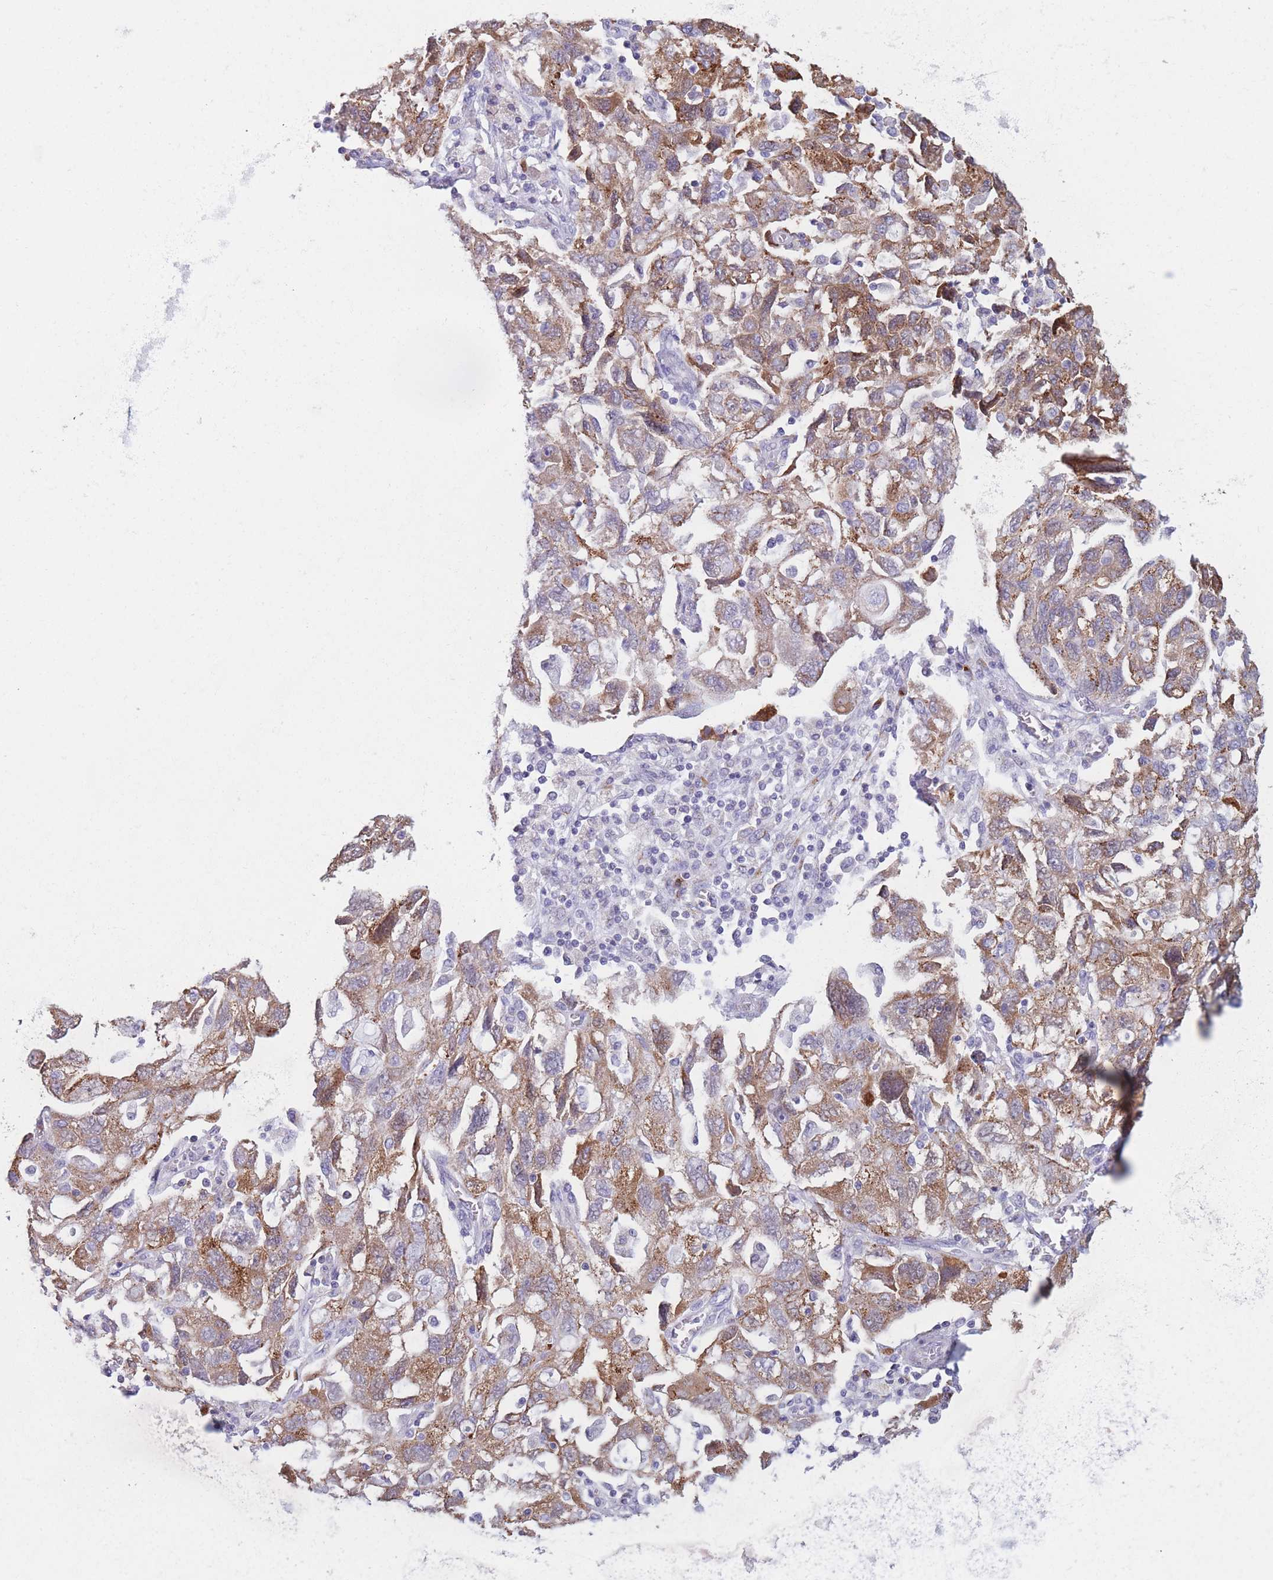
{"staining": {"intensity": "moderate", "quantity": ">75%", "location": "cytoplasmic/membranous"}, "tissue": "ovarian cancer", "cell_type": "Tumor cells", "image_type": "cancer", "snomed": [{"axis": "morphology", "description": "Carcinoma, NOS"}, {"axis": "morphology", "description": "Cystadenocarcinoma, serous, NOS"}, {"axis": "topography", "description": "Ovary"}], "caption": "Ovarian cancer tissue shows moderate cytoplasmic/membranous staining in about >75% of tumor cells, visualized by immunohistochemistry. (Stains: DAB (3,3'-diaminobenzidine) in brown, nuclei in blue, Microscopy: brightfield microscopy at high magnification).", "gene": "MRPL30", "patient": {"sex": "female", "age": 69}}